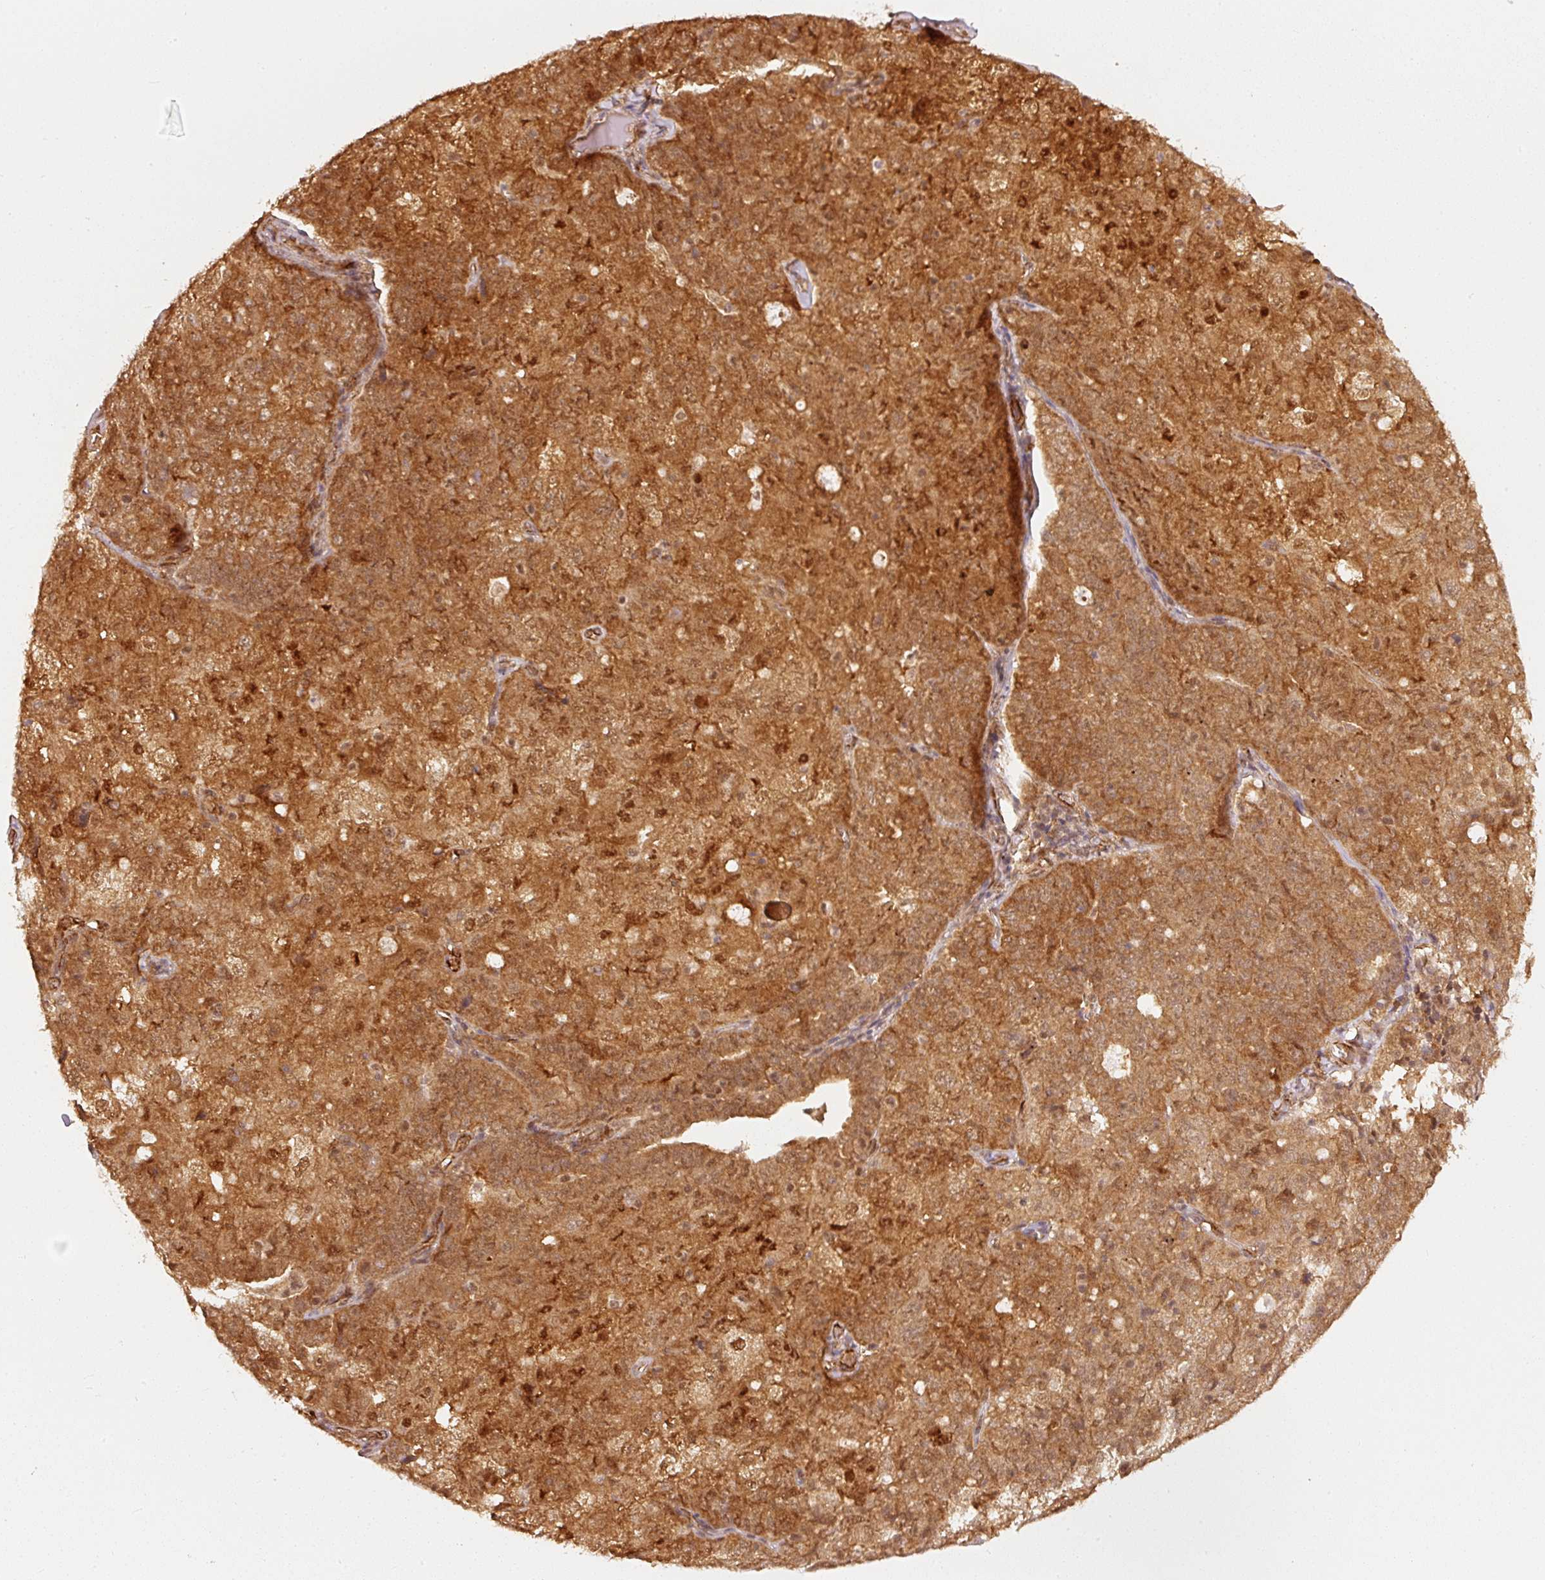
{"staining": {"intensity": "moderate", "quantity": ">75%", "location": "cytoplasmic/membranous,nuclear"}, "tissue": "endometrial cancer", "cell_type": "Tumor cells", "image_type": "cancer", "snomed": [{"axis": "morphology", "description": "Adenocarcinoma, NOS"}, {"axis": "topography", "description": "Endometrium"}], "caption": "Protein analysis of adenocarcinoma (endometrial) tissue displays moderate cytoplasmic/membranous and nuclear expression in approximately >75% of tumor cells. The protein is stained brown, and the nuclei are stained in blue (DAB IHC with brightfield microscopy, high magnification).", "gene": "PSMD1", "patient": {"sex": "female", "age": 61}}